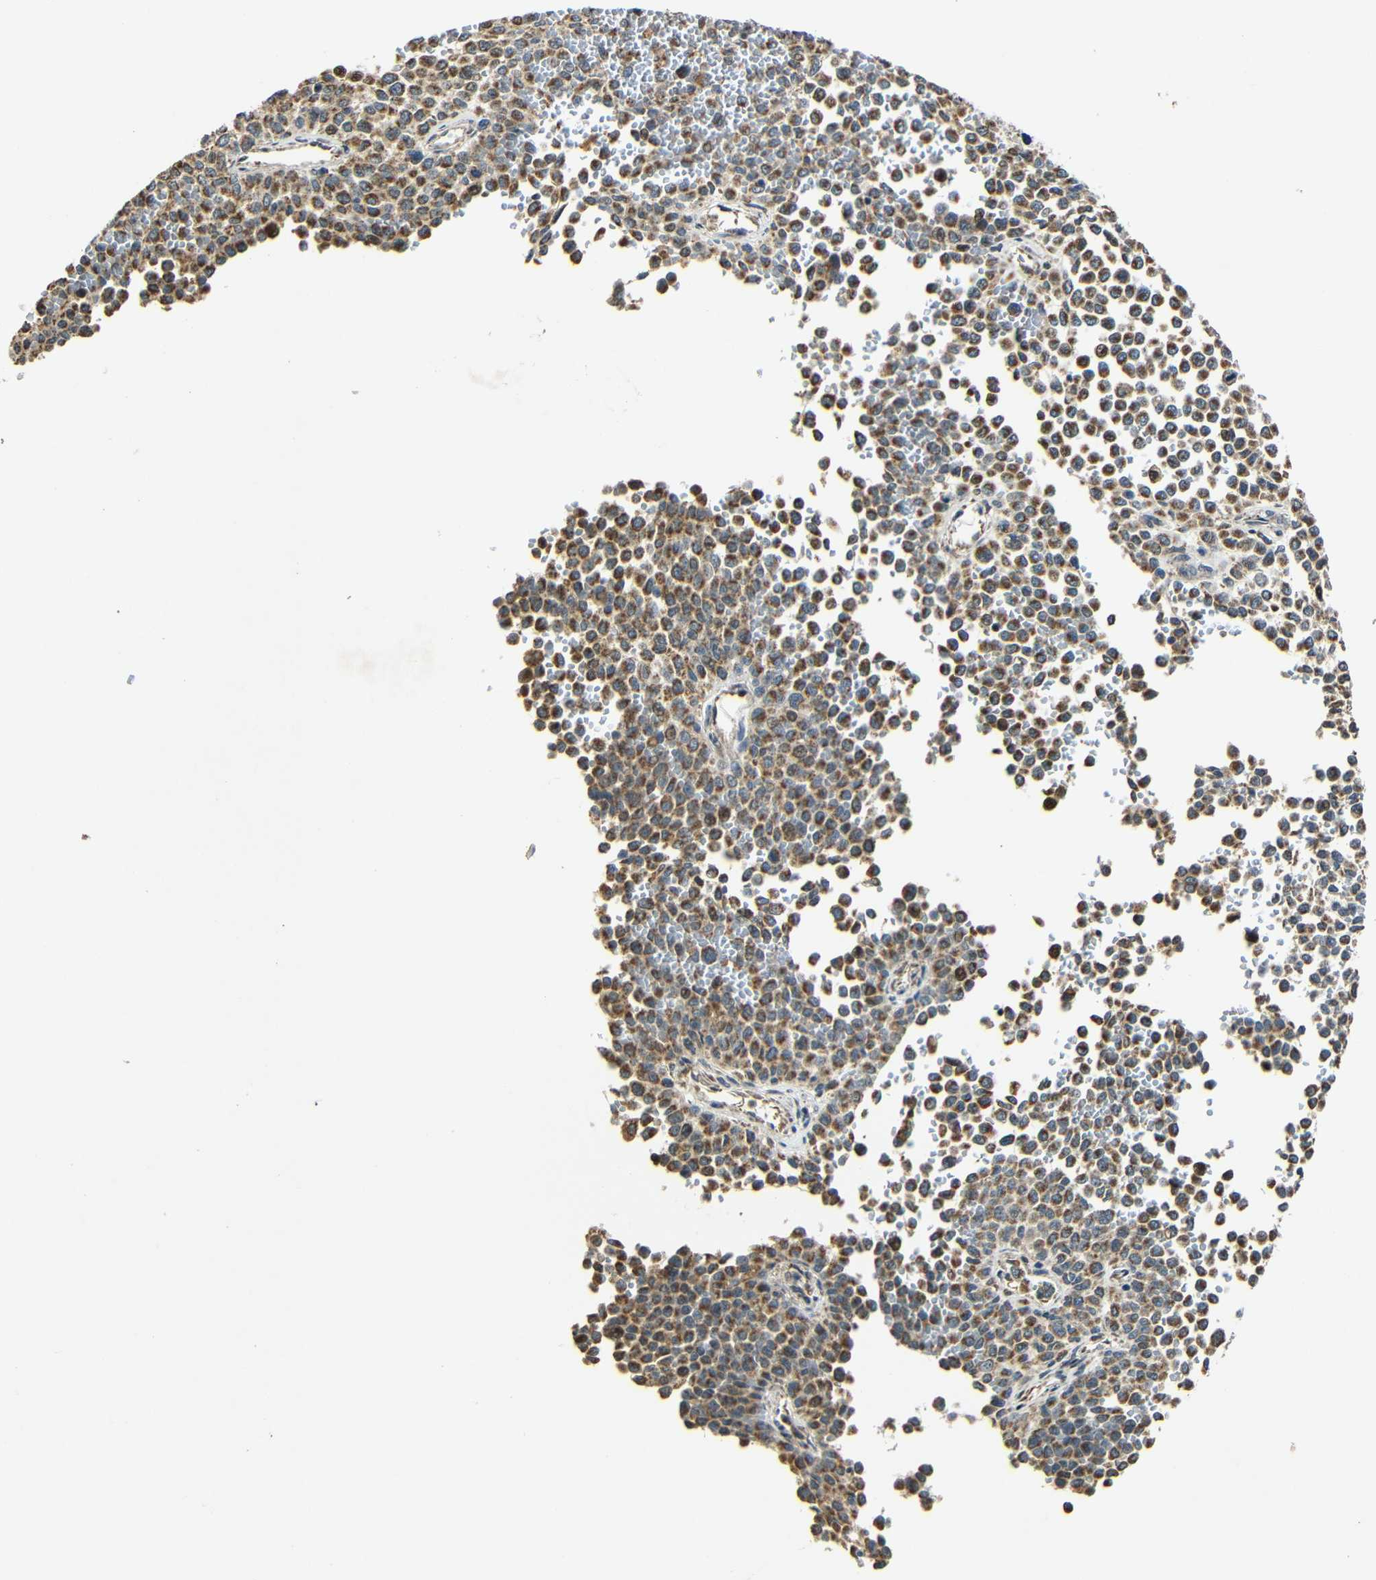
{"staining": {"intensity": "strong", "quantity": ">75%", "location": "cytoplasmic/membranous"}, "tissue": "melanoma", "cell_type": "Tumor cells", "image_type": "cancer", "snomed": [{"axis": "morphology", "description": "Malignant melanoma, Metastatic site"}, {"axis": "topography", "description": "Pancreas"}], "caption": "Human melanoma stained for a protein (brown) demonstrates strong cytoplasmic/membranous positive expression in about >75% of tumor cells.", "gene": "KAZALD1", "patient": {"sex": "female", "age": 30}}